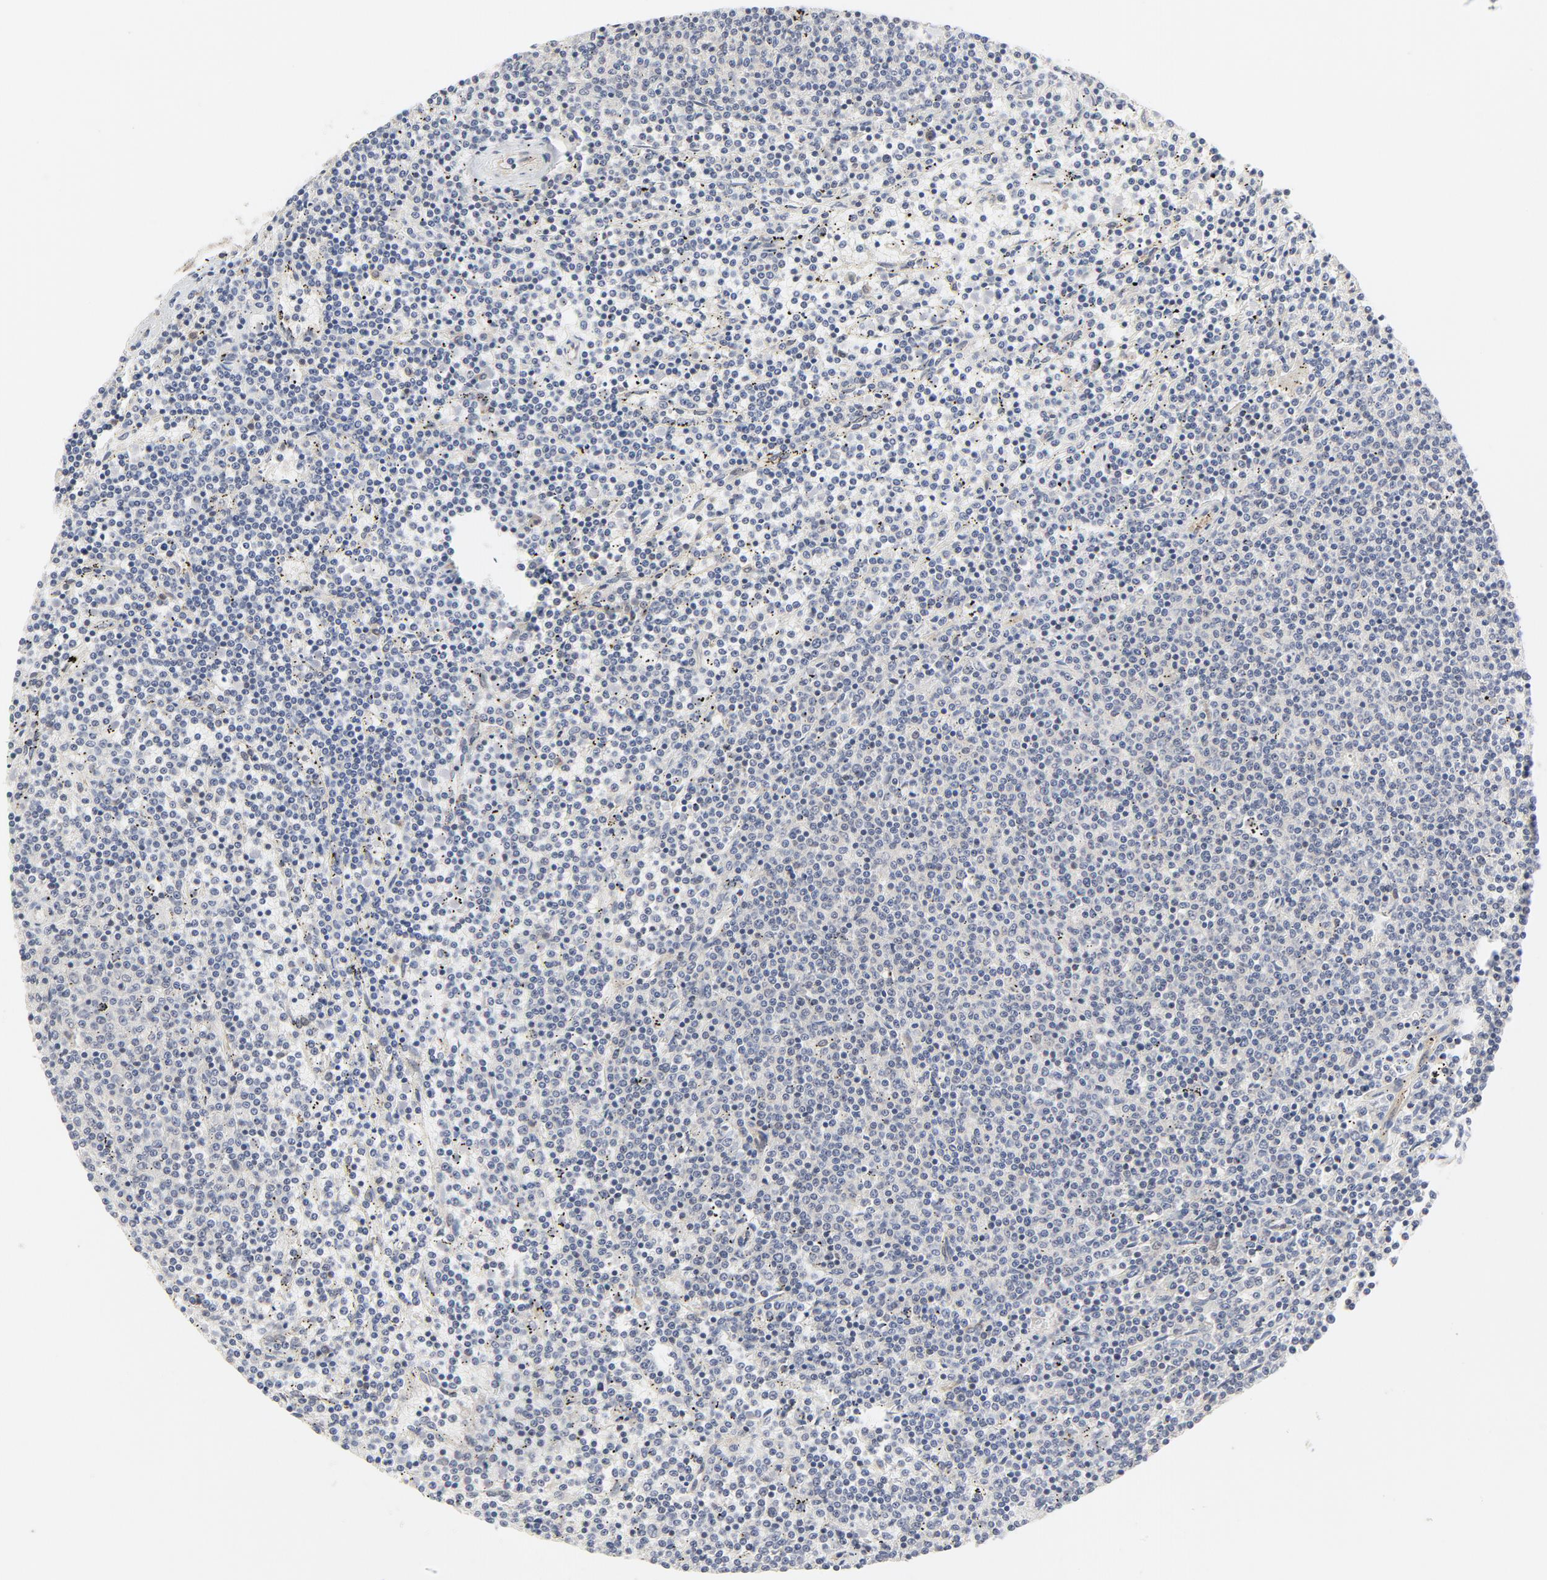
{"staining": {"intensity": "negative", "quantity": "none", "location": "none"}, "tissue": "lymphoma", "cell_type": "Tumor cells", "image_type": "cancer", "snomed": [{"axis": "morphology", "description": "Malignant lymphoma, non-Hodgkin's type, Low grade"}, {"axis": "topography", "description": "Spleen"}], "caption": "IHC image of neoplastic tissue: human lymphoma stained with DAB reveals no significant protein positivity in tumor cells.", "gene": "MAP2K7", "patient": {"sex": "female", "age": 50}}